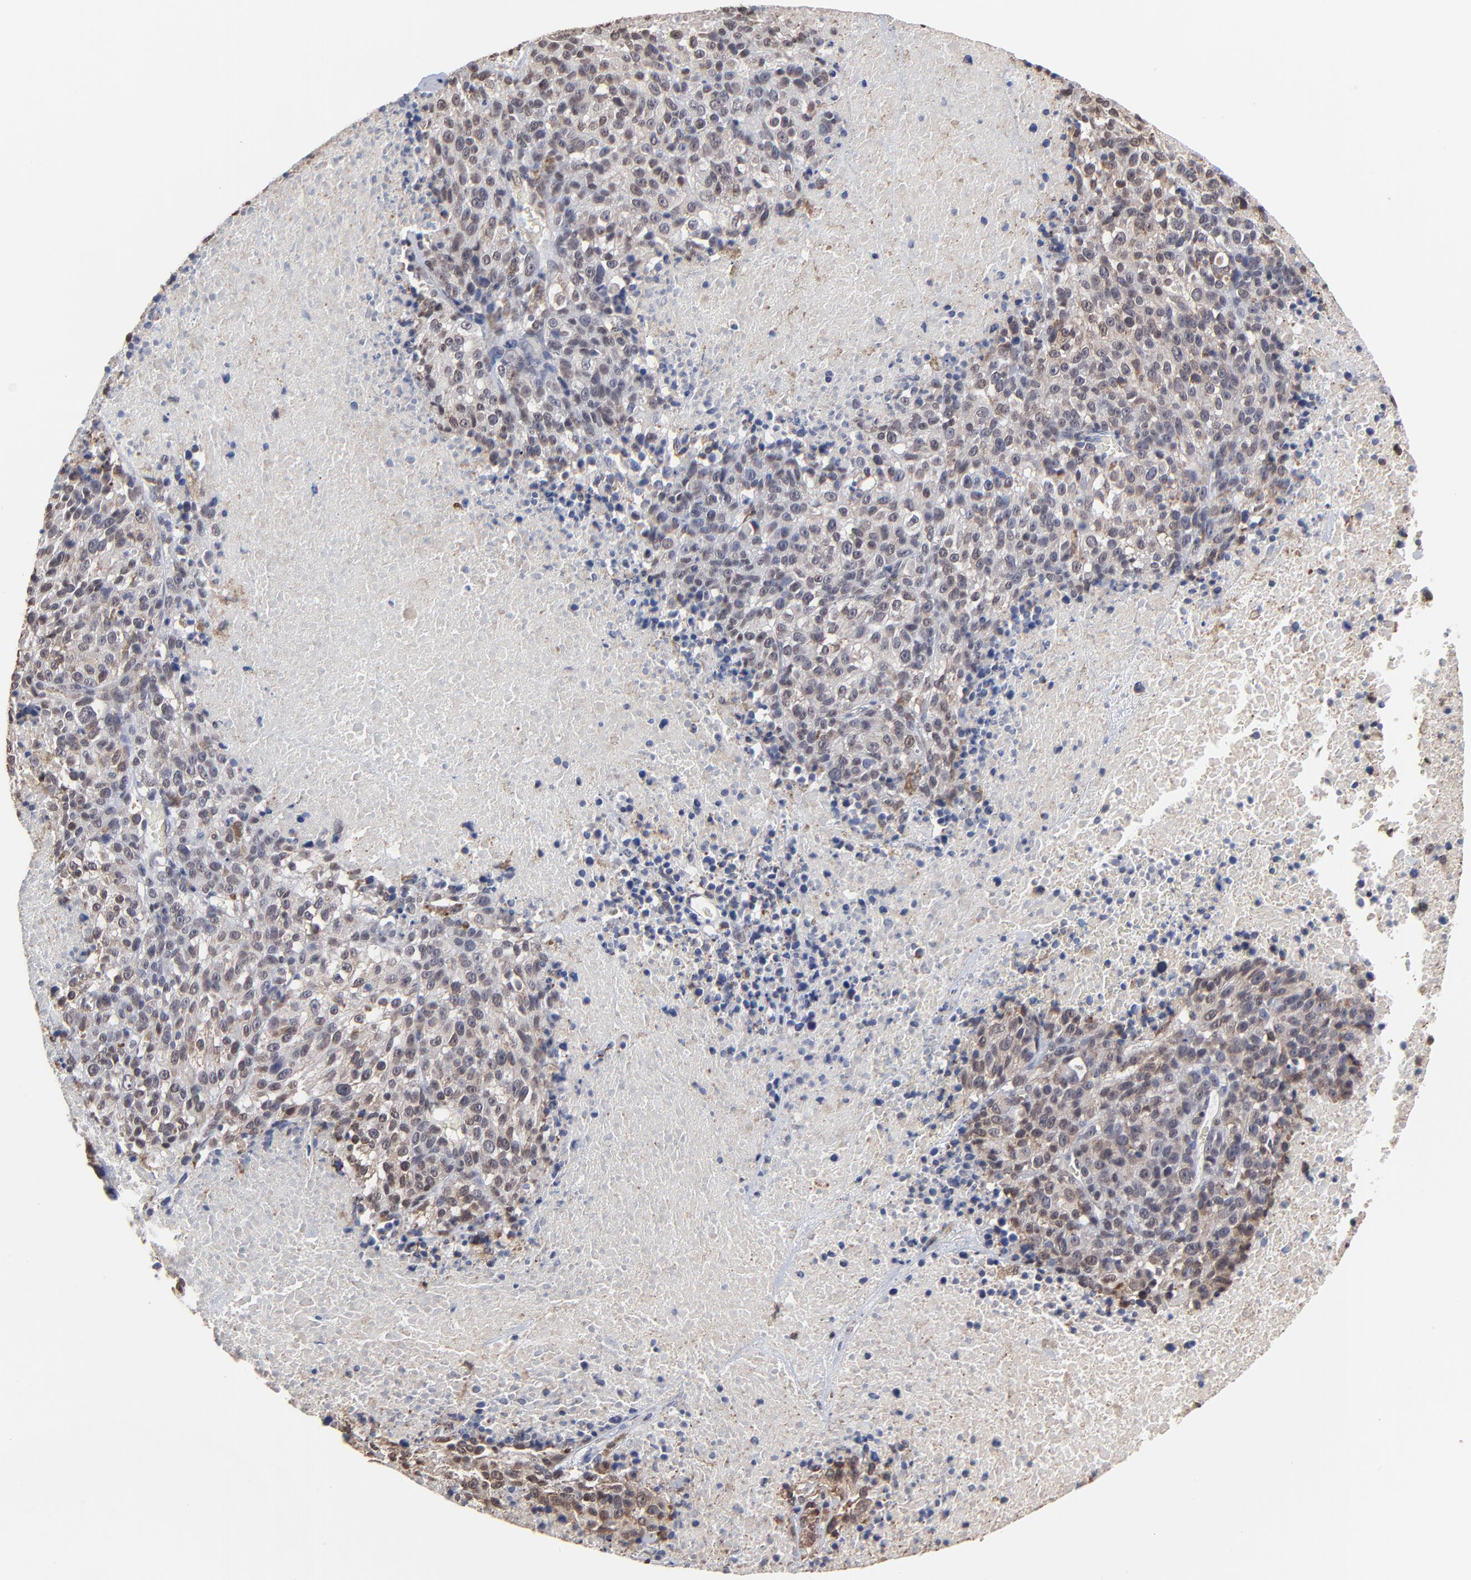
{"staining": {"intensity": "moderate", "quantity": "25%-75%", "location": "cytoplasmic/membranous"}, "tissue": "melanoma", "cell_type": "Tumor cells", "image_type": "cancer", "snomed": [{"axis": "morphology", "description": "Malignant melanoma, Metastatic site"}, {"axis": "topography", "description": "Cerebral cortex"}], "caption": "Melanoma stained for a protein displays moderate cytoplasmic/membranous positivity in tumor cells. (DAB IHC, brown staining for protein, blue staining for nuclei).", "gene": "CHM", "patient": {"sex": "female", "age": 52}}